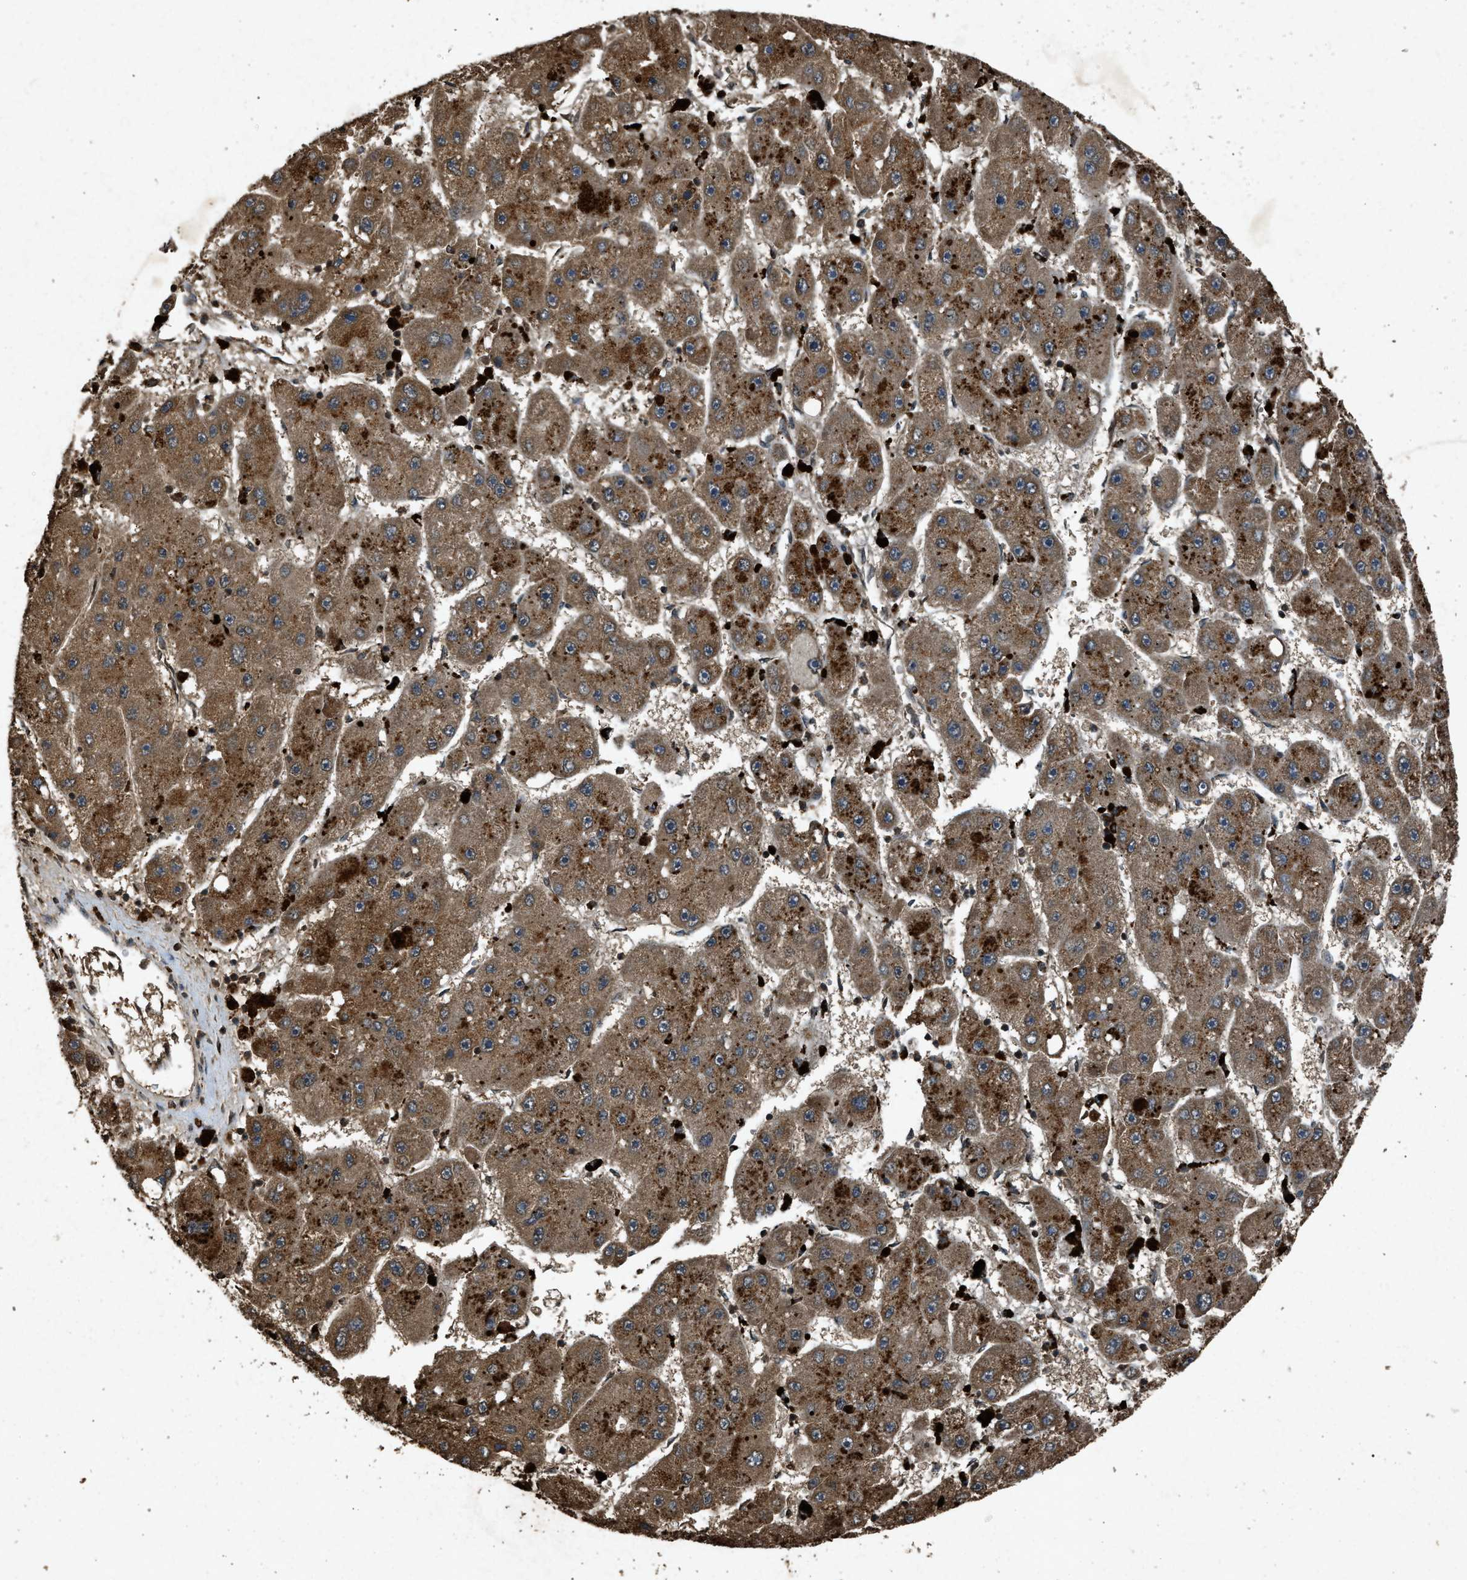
{"staining": {"intensity": "moderate", "quantity": ">75%", "location": "cytoplasmic/membranous"}, "tissue": "liver cancer", "cell_type": "Tumor cells", "image_type": "cancer", "snomed": [{"axis": "morphology", "description": "Carcinoma, Hepatocellular, NOS"}, {"axis": "topography", "description": "Liver"}], "caption": "IHC of liver cancer (hepatocellular carcinoma) reveals medium levels of moderate cytoplasmic/membranous expression in approximately >75% of tumor cells.", "gene": "OAS1", "patient": {"sex": "female", "age": 61}}